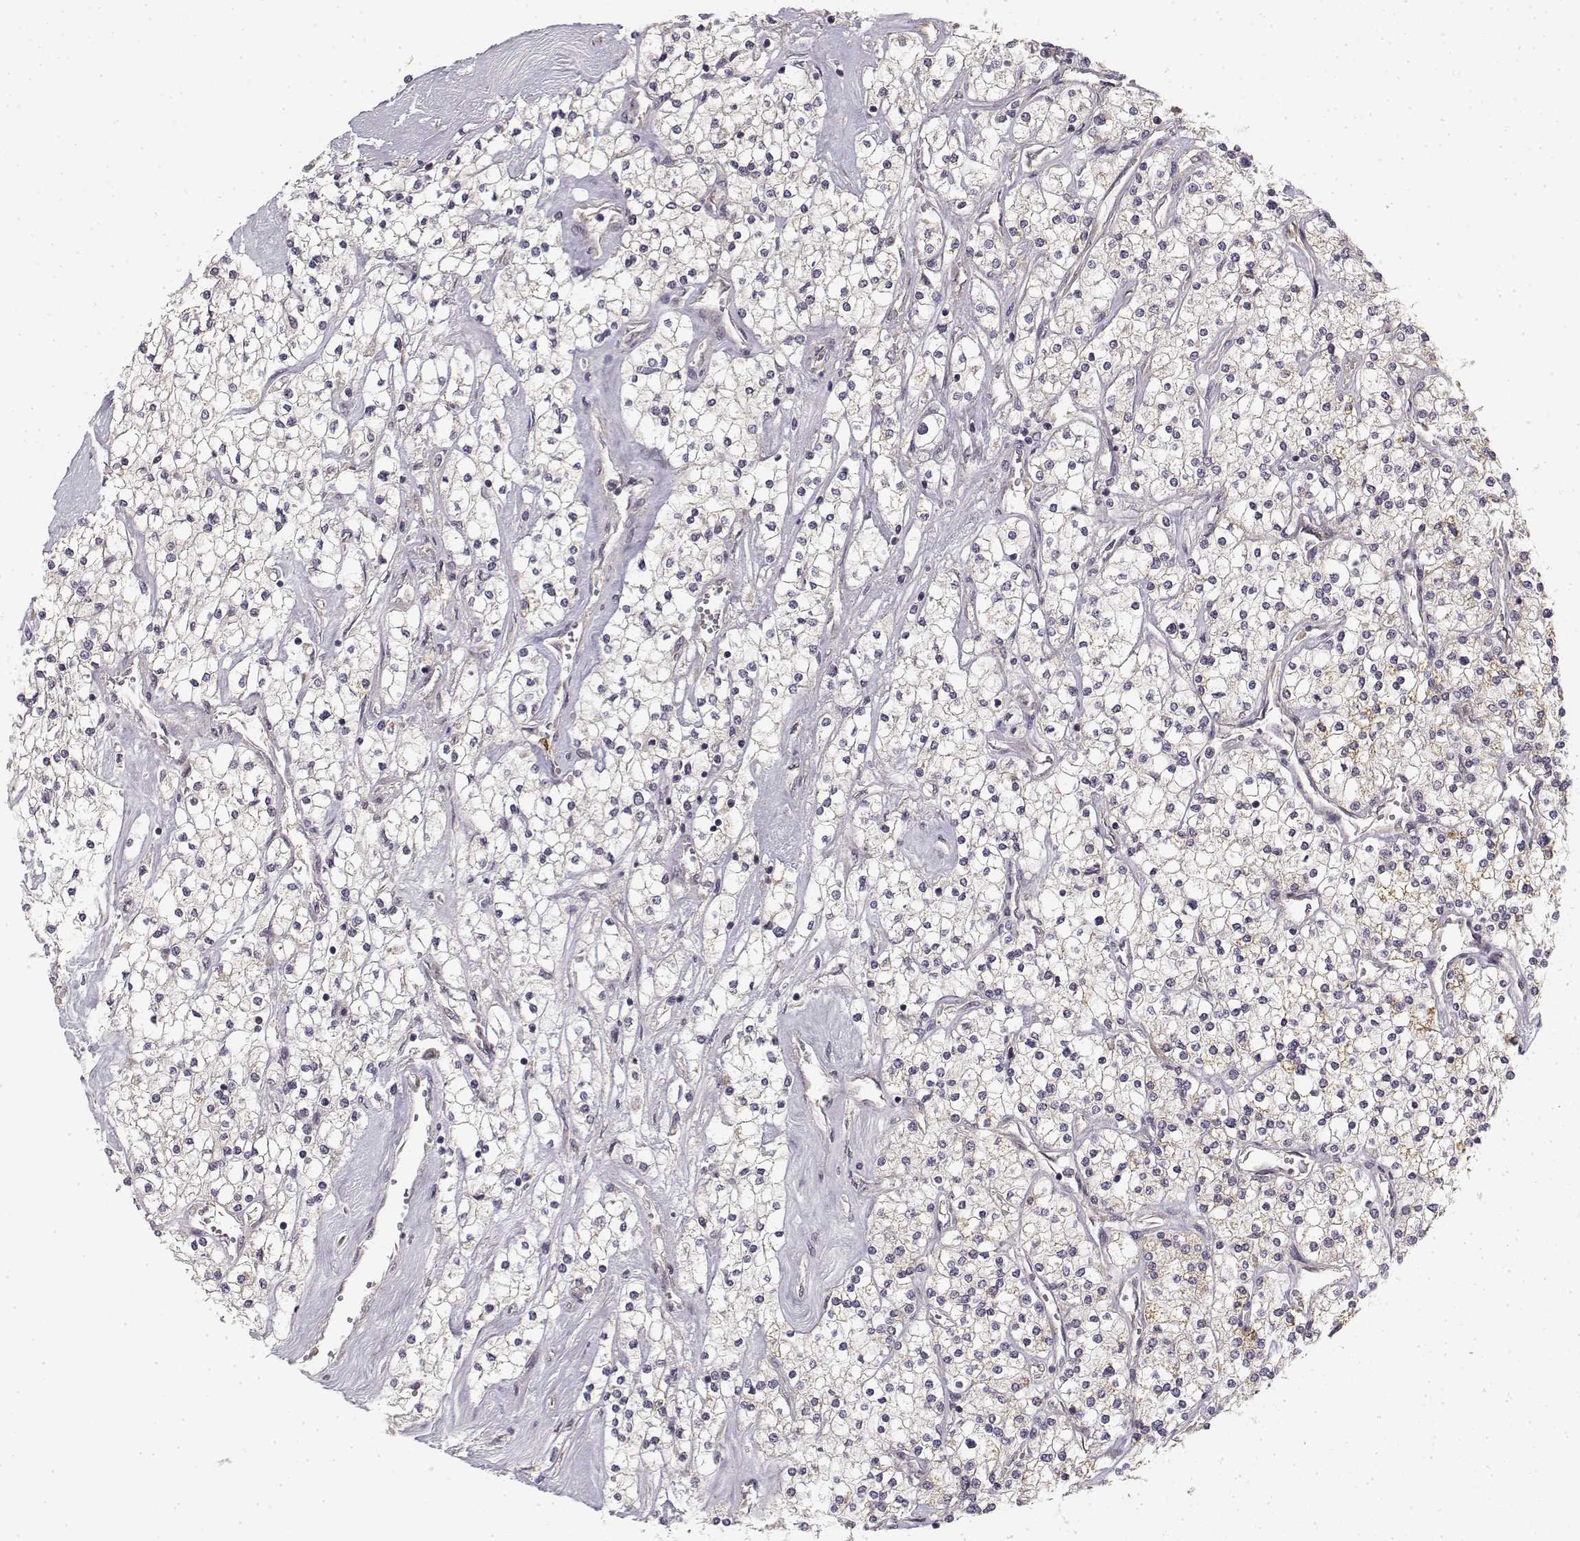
{"staining": {"intensity": "negative", "quantity": "none", "location": "none"}, "tissue": "renal cancer", "cell_type": "Tumor cells", "image_type": "cancer", "snomed": [{"axis": "morphology", "description": "Adenocarcinoma, NOS"}, {"axis": "topography", "description": "Kidney"}], "caption": "Immunohistochemical staining of human renal cancer (adenocarcinoma) exhibits no significant staining in tumor cells.", "gene": "MED12L", "patient": {"sex": "male", "age": 80}}